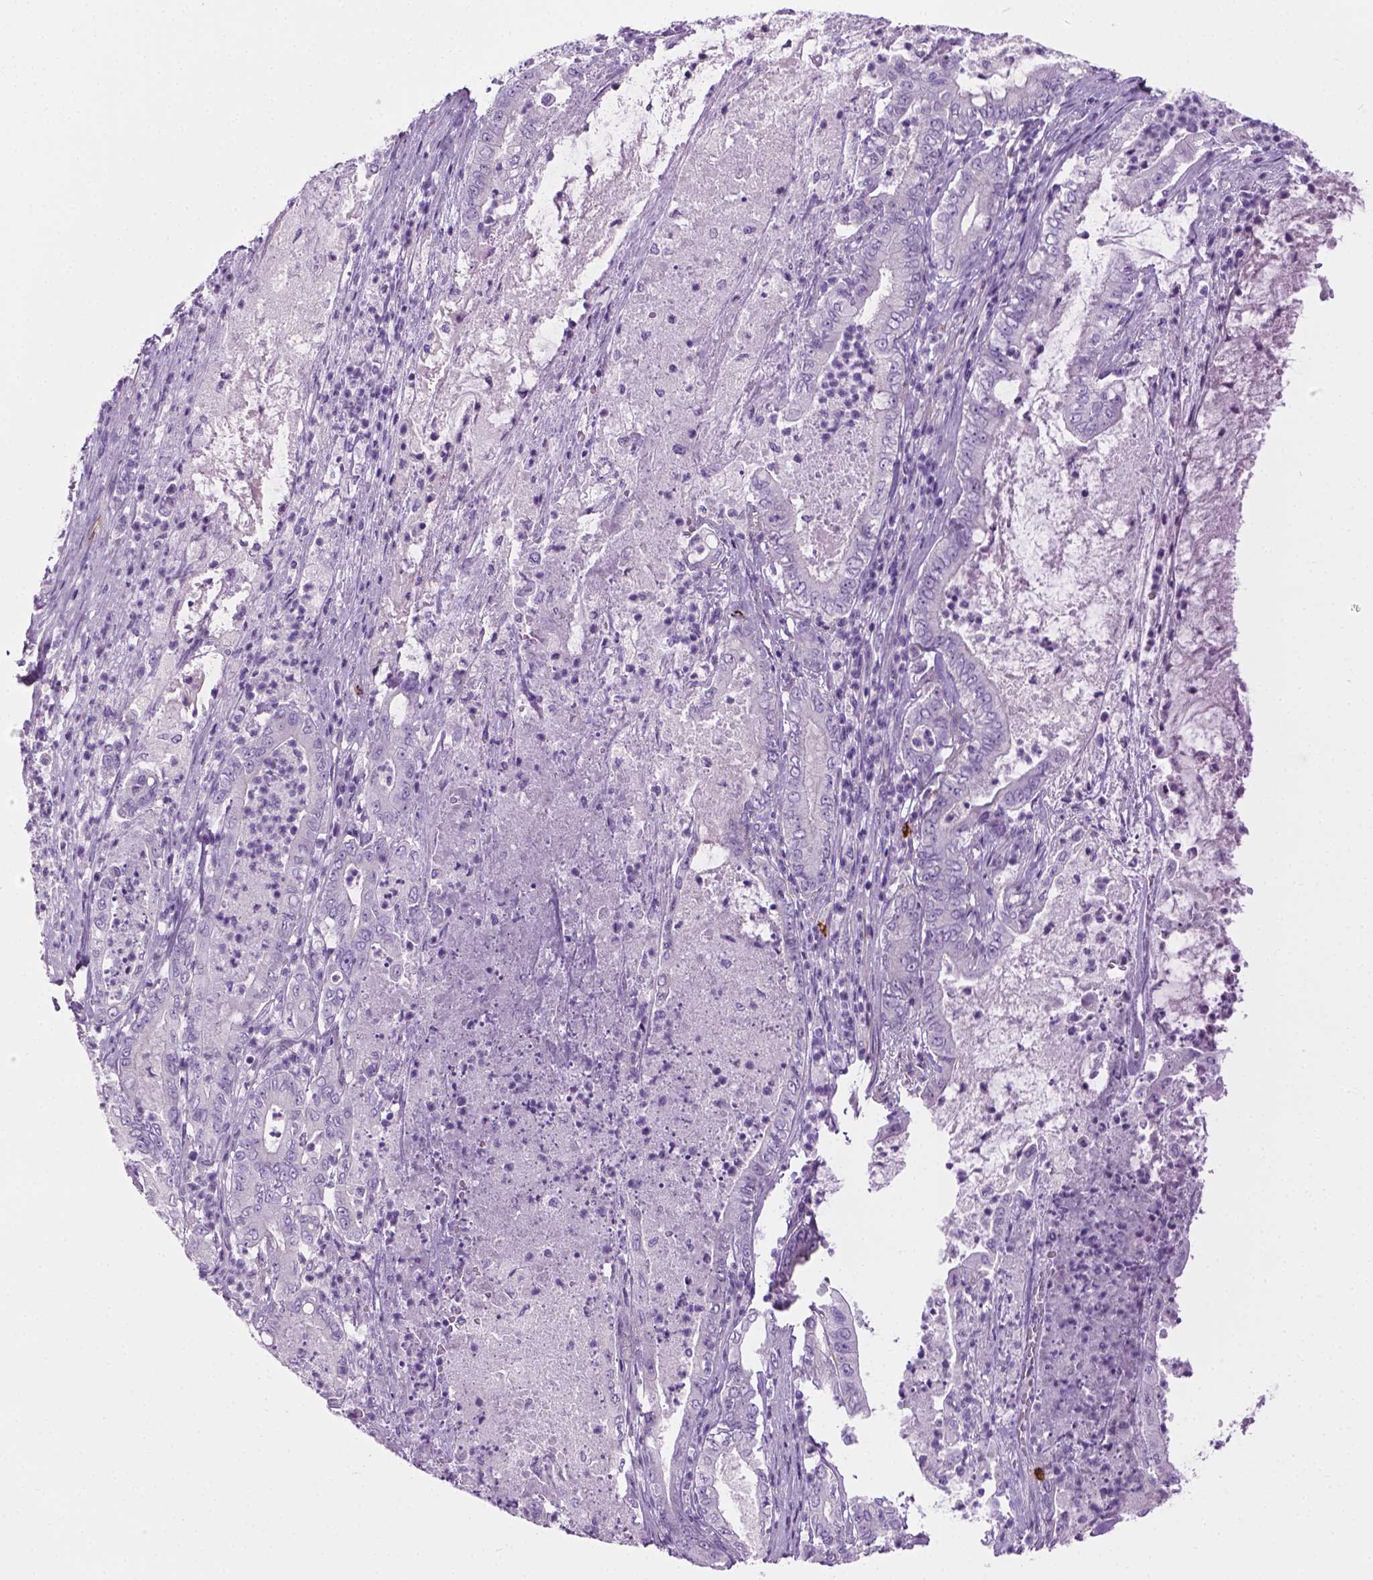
{"staining": {"intensity": "negative", "quantity": "none", "location": "none"}, "tissue": "pancreatic cancer", "cell_type": "Tumor cells", "image_type": "cancer", "snomed": [{"axis": "morphology", "description": "Adenocarcinoma, NOS"}, {"axis": "topography", "description": "Pancreas"}], "caption": "Tumor cells show no significant protein staining in pancreatic cancer. The staining was performed using DAB (3,3'-diaminobenzidine) to visualize the protein expression in brown, while the nuclei were stained in blue with hematoxylin (Magnification: 20x).", "gene": "SPECC1L", "patient": {"sex": "male", "age": 71}}